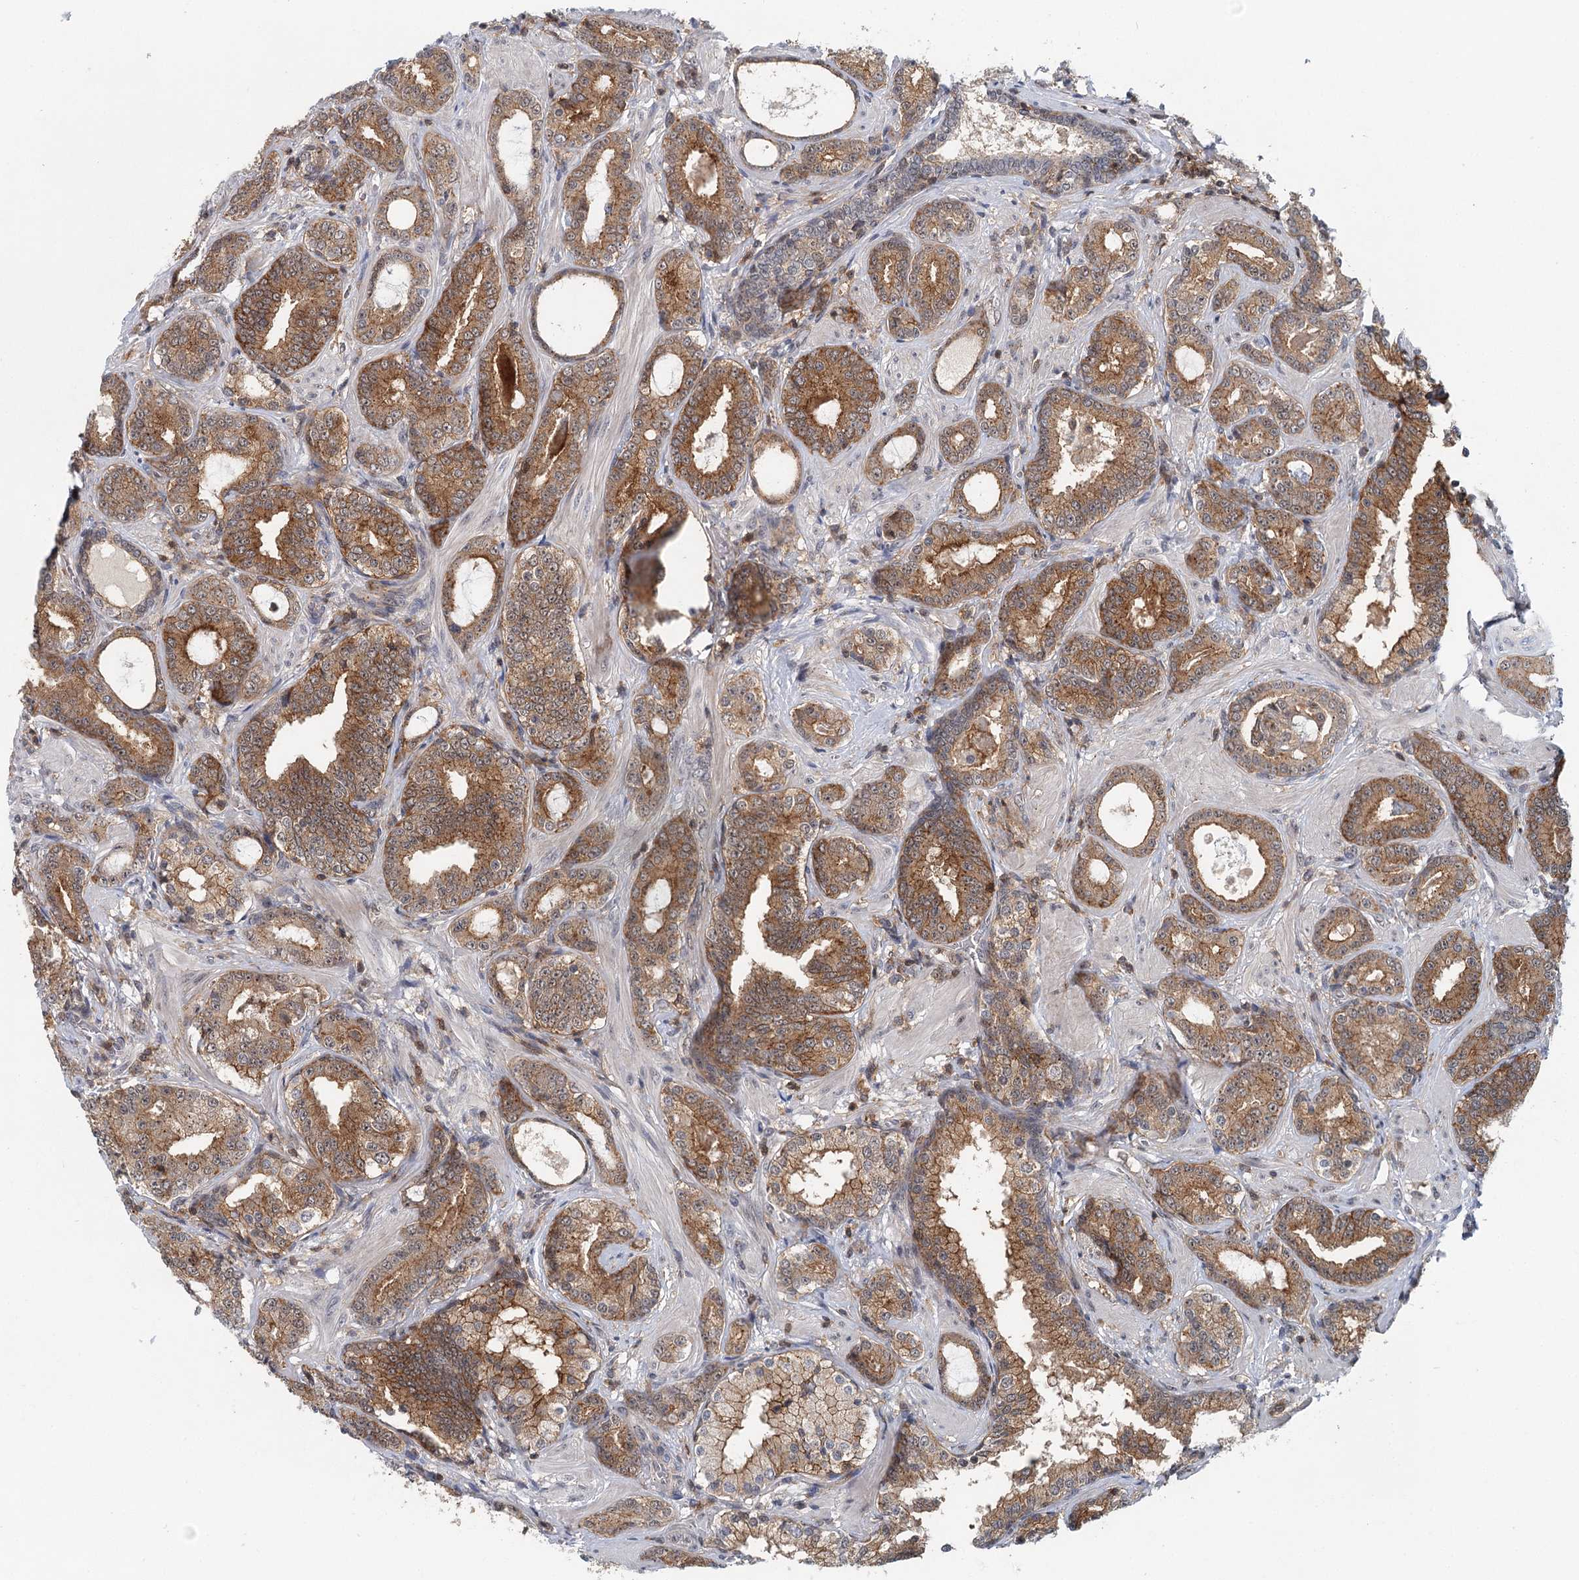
{"staining": {"intensity": "moderate", "quantity": ">75%", "location": "cytoplasmic/membranous"}, "tissue": "prostate cancer", "cell_type": "Tumor cells", "image_type": "cancer", "snomed": [{"axis": "morphology", "description": "Adenocarcinoma, High grade"}, {"axis": "topography", "description": "Prostate"}], "caption": "IHC of human prostate adenocarcinoma (high-grade) exhibits medium levels of moderate cytoplasmic/membranous positivity in approximately >75% of tumor cells.", "gene": "CDC42SE2", "patient": {"sex": "male", "age": 58}}